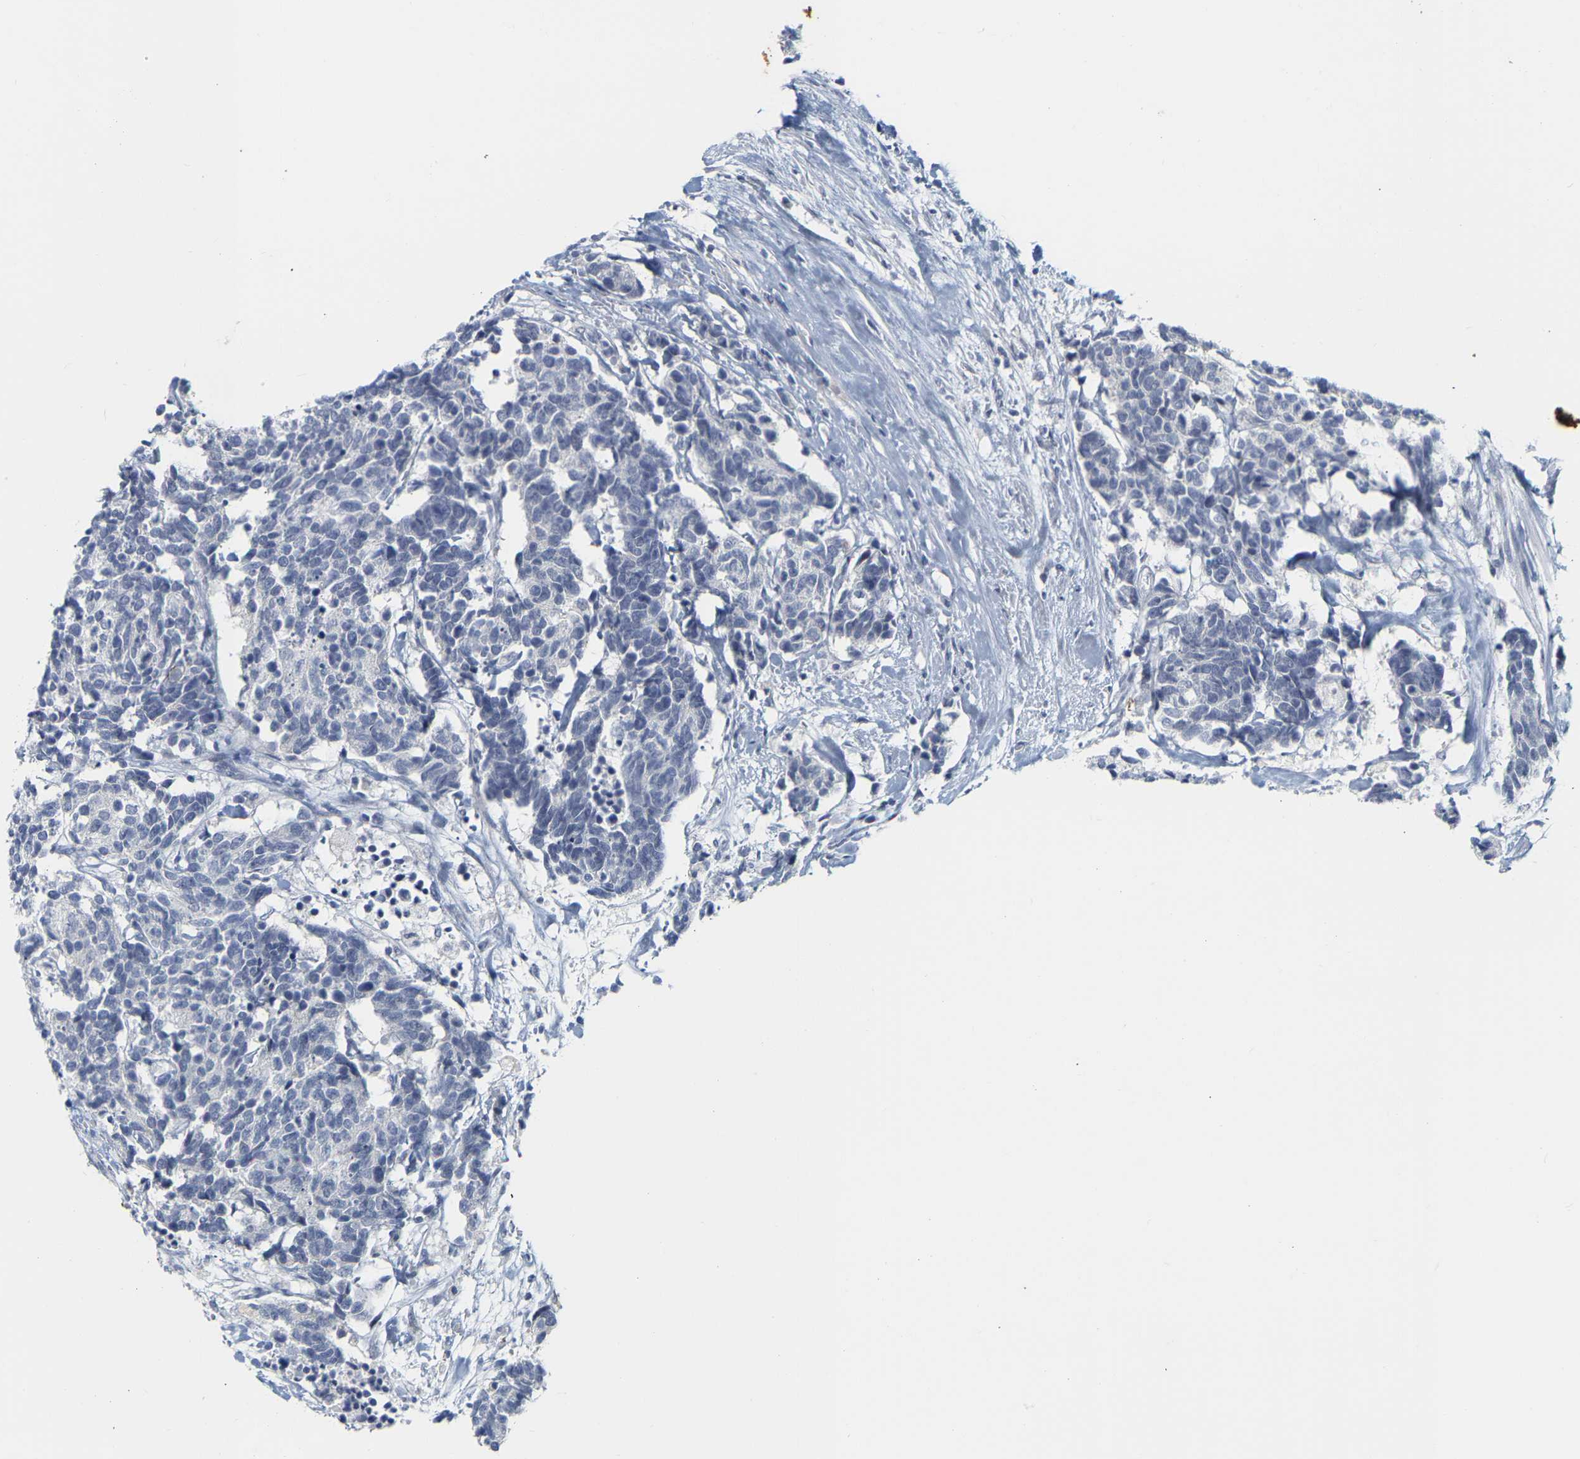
{"staining": {"intensity": "negative", "quantity": "none", "location": "none"}, "tissue": "carcinoid", "cell_type": "Tumor cells", "image_type": "cancer", "snomed": [{"axis": "morphology", "description": "Carcinoma, NOS"}, {"axis": "morphology", "description": "Carcinoid, malignant, NOS"}, {"axis": "topography", "description": "Urinary bladder"}], "caption": "The immunohistochemistry (IHC) micrograph has no significant expression in tumor cells of carcinoid tissue.", "gene": "KRT76", "patient": {"sex": "male", "age": 57}}